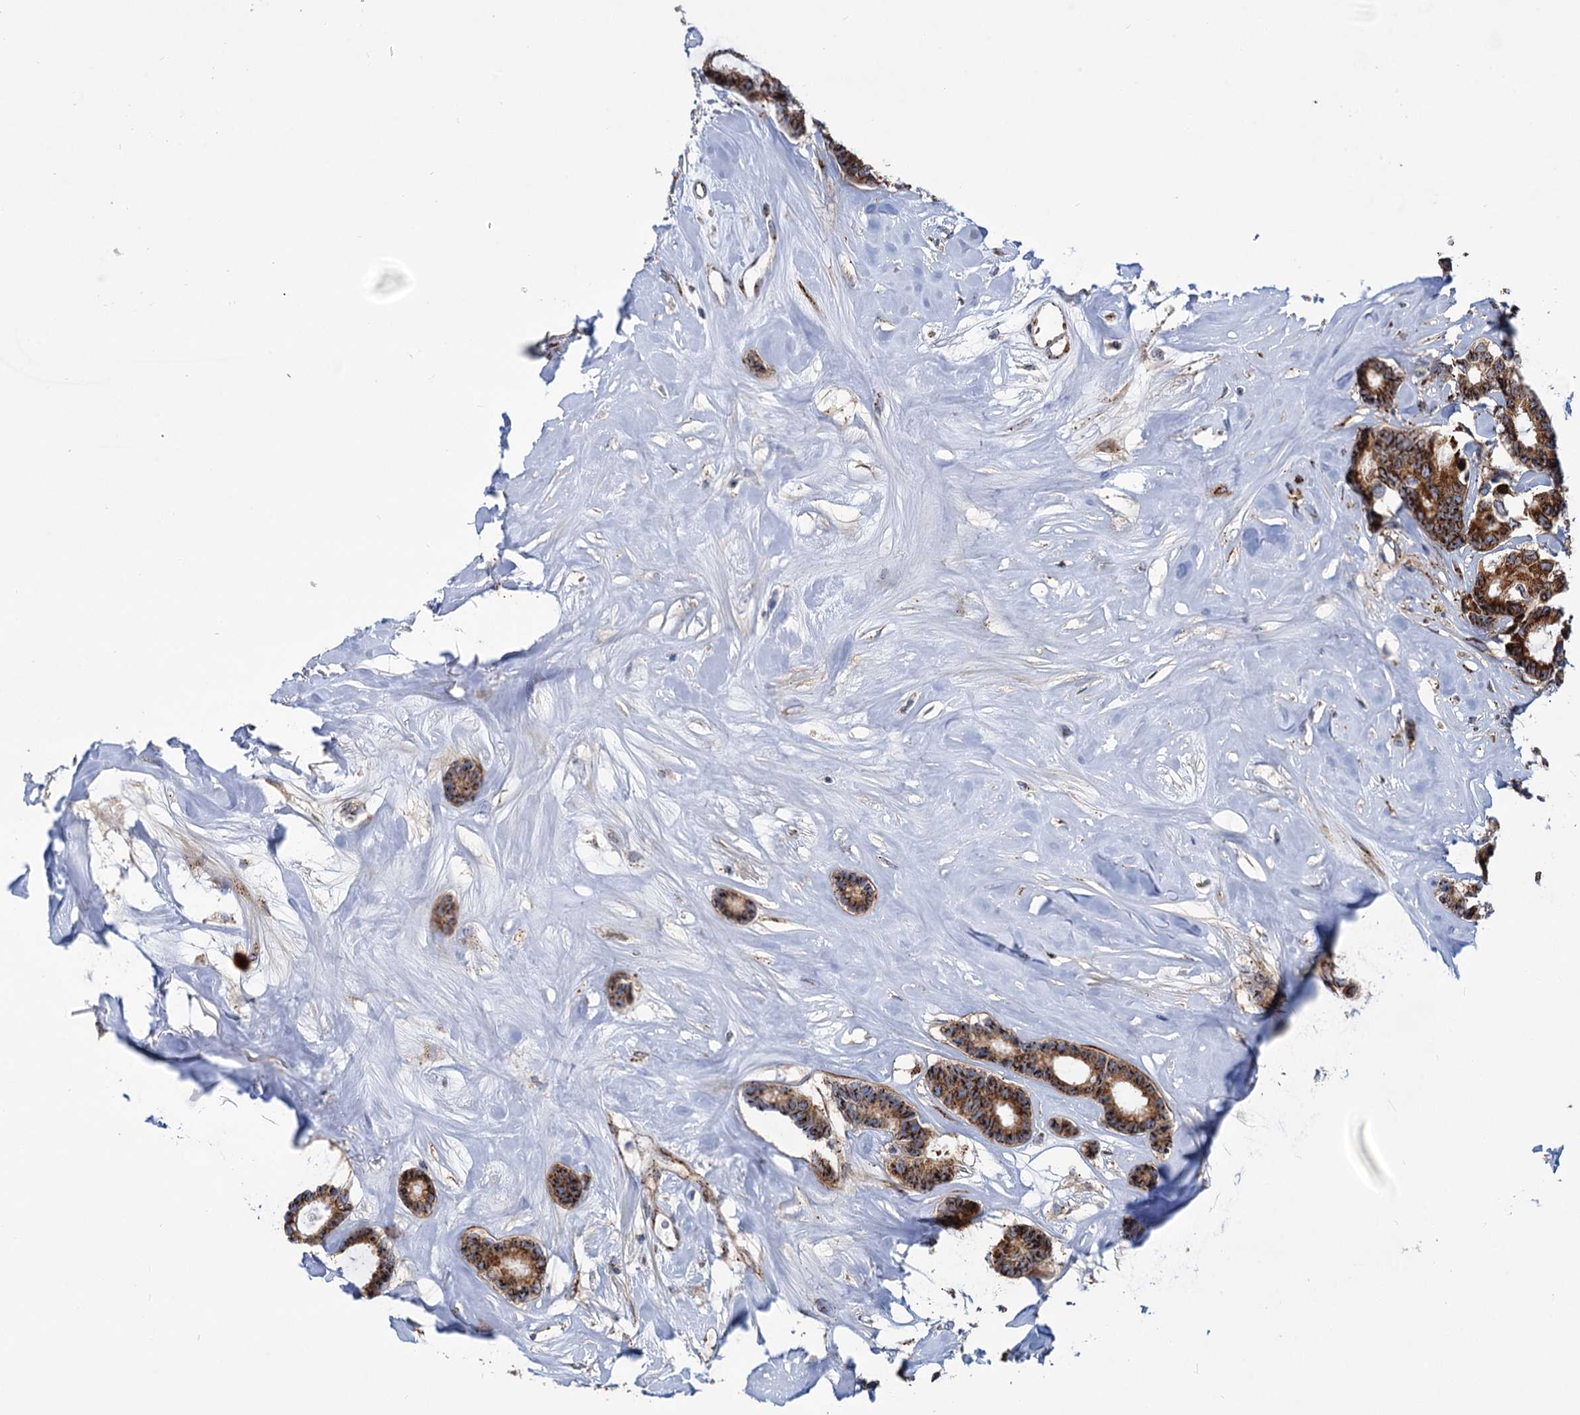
{"staining": {"intensity": "strong", "quantity": ">75%", "location": "cytoplasmic/membranous"}, "tissue": "breast cancer", "cell_type": "Tumor cells", "image_type": "cancer", "snomed": [{"axis": "morphology", "description": "Duct carcinoma"}, {"axis": "topography", "description": "Breast"}], "caption": "Breast invasive ductal carcinoma was stained to show a protein in brown. There is high levels of strong cytoplasmic/membranous staining in about >75% of tumor cells.", "gene": "SUPT20H", "patient": {"sex": "female", "age": 87}}